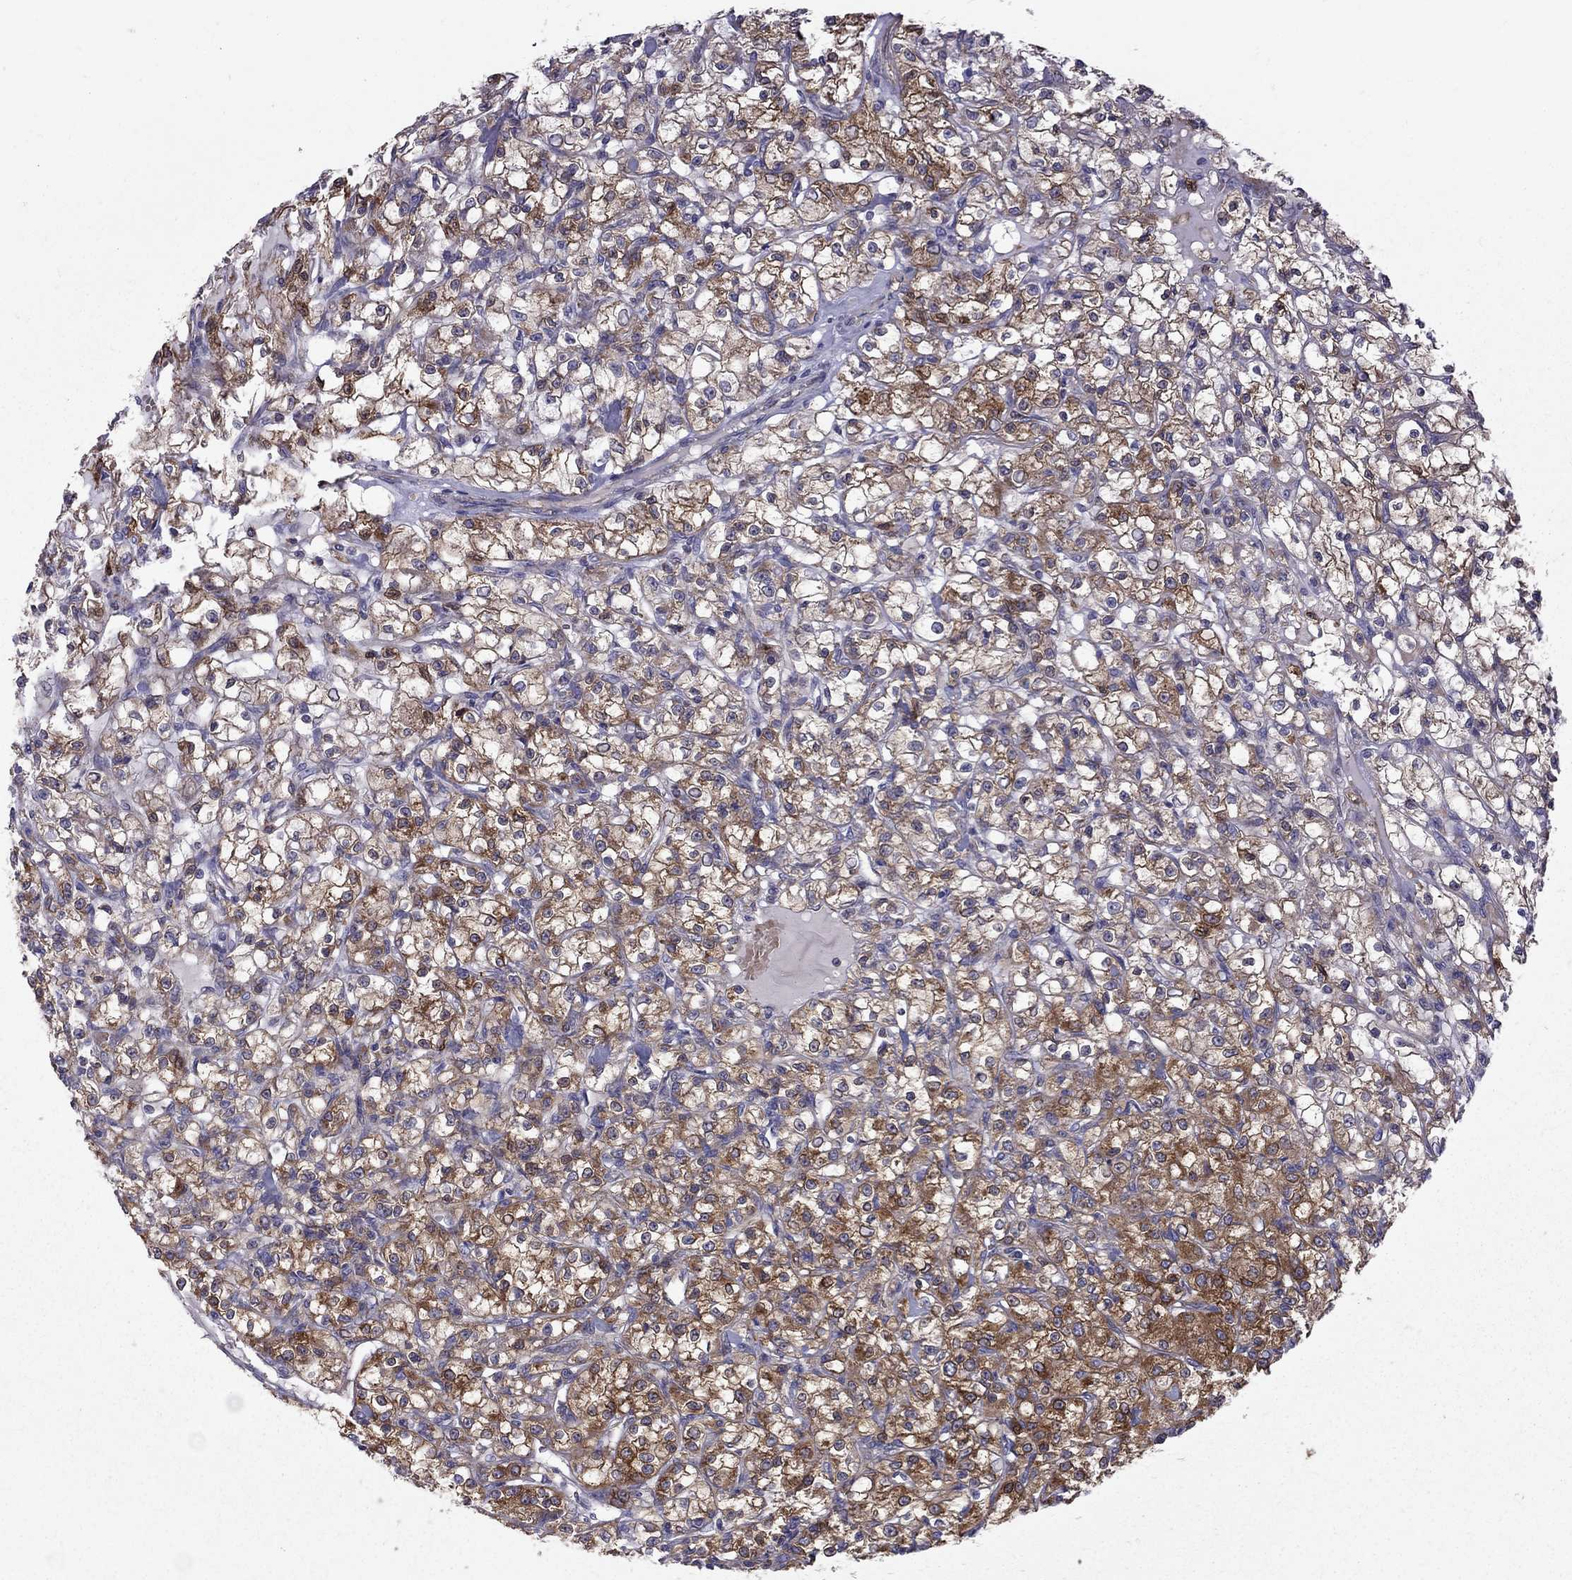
{"staining": {"intensity": "strong", "quantity": ">75%", "location": "cytoplasmic/membranous"}, "tissue": "renal cancer", "cell_type": "Tumor cells", "image_type": "cancer", "snomed": [{"axis": "morphology", "description": "Adenocarcinoma, NOS"}, {"axis": "topography", "description": "Kidney"}], "caption": "The micrograph demonstrates immunohistochemical staining of adenocarcinoma (renal). There is strong cytoplasmic/membranous expression is present in about >75% of tumor cells.", "gene": "EIF4E3", "patient": {"sex": "female", "age": 59}}